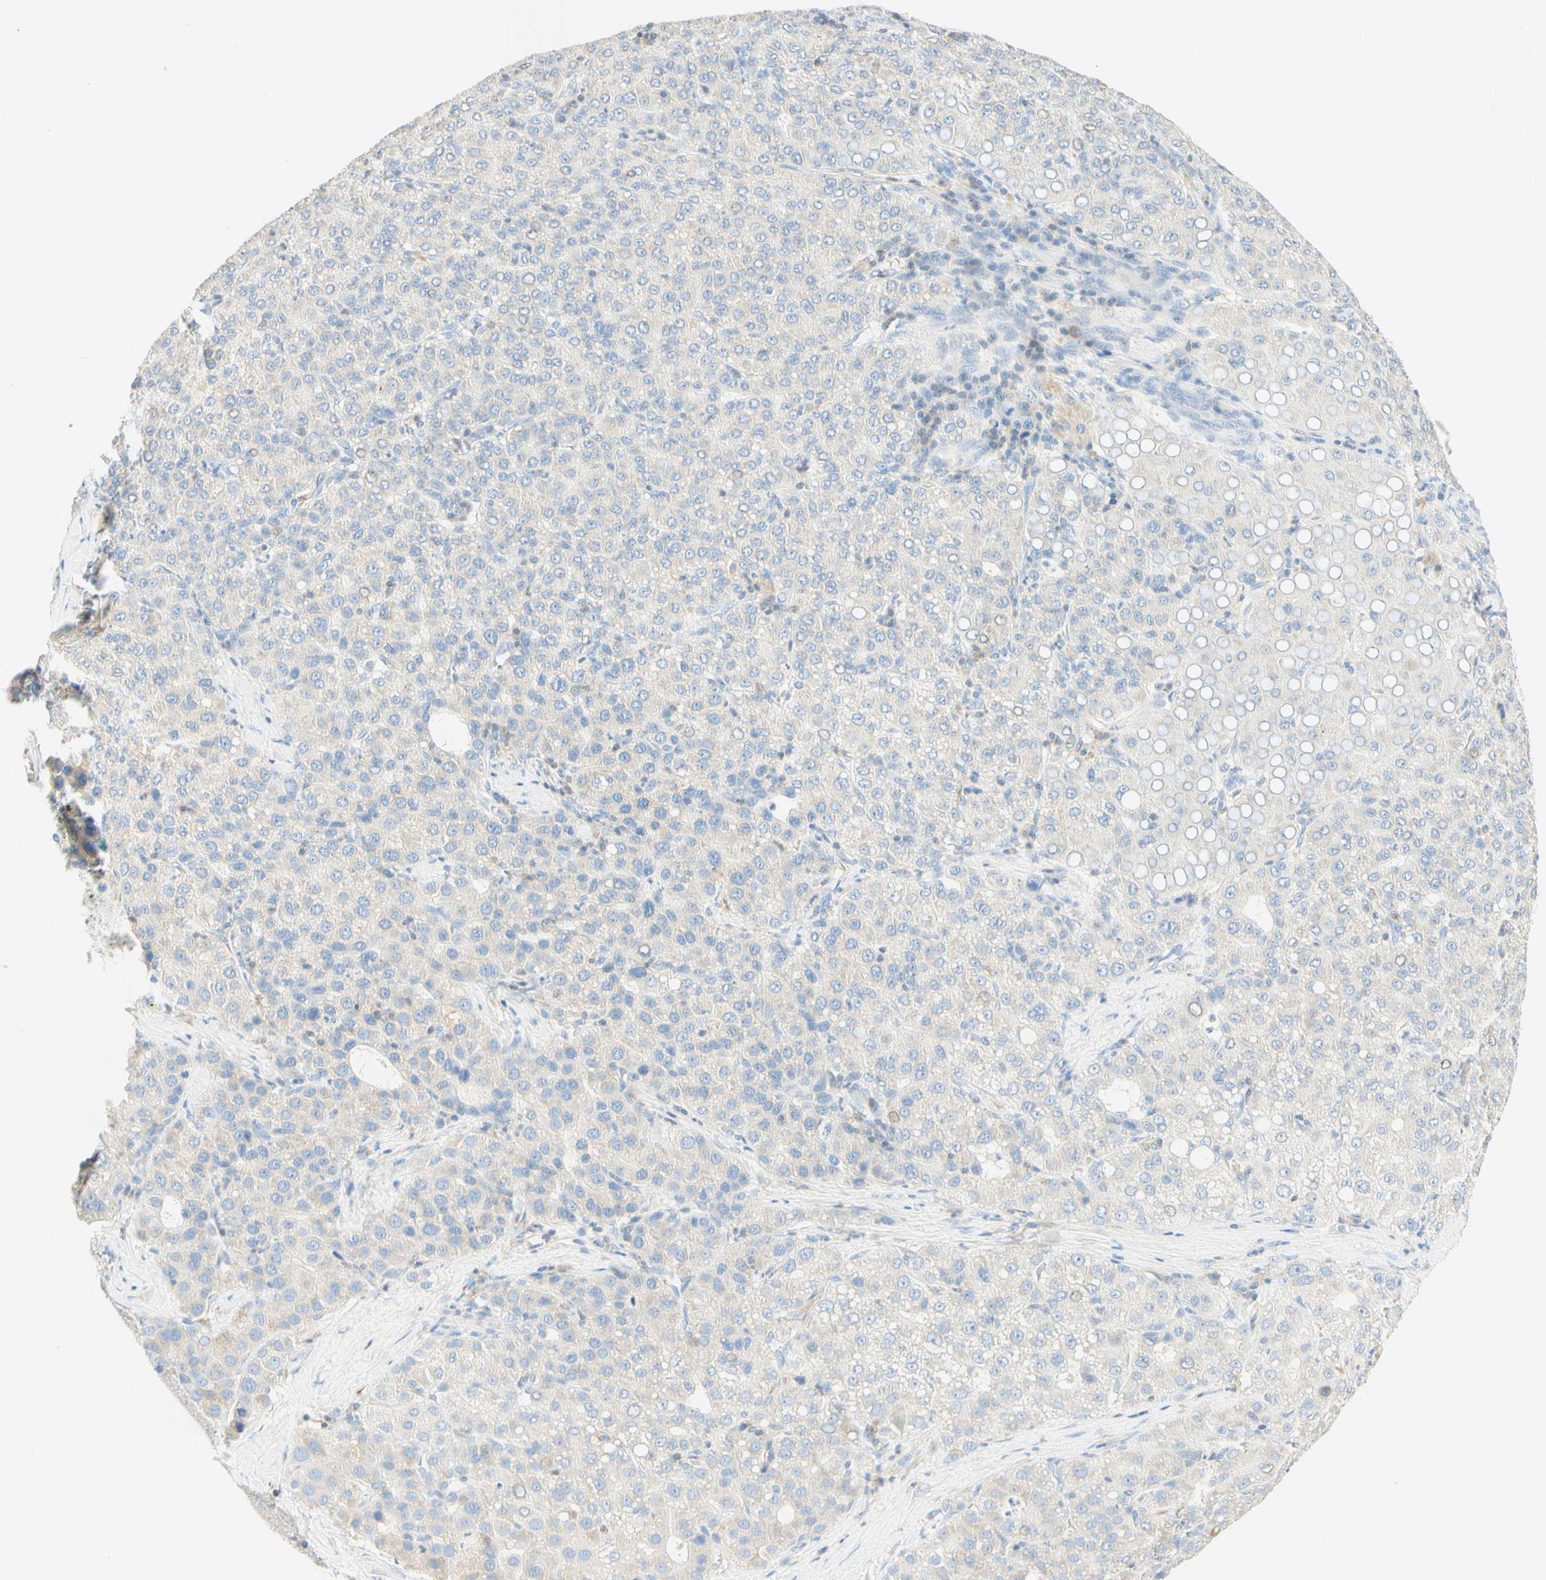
{"staining": {"intensity": "negative", "quantity": "none", "location": "none"}, "tissue": "liver cancer", "cell_type": "Tumor cells", "image_type": "cancer", "snomed": [{"axis": "morphology", "description": "Carcinoma, Hepatocellular, NOS"}, {"axis": "topography", "description": "Liver"}], "caption": "This is an immunohistochemistry (IHC) image of human liver hepatocellular carcinoma. There is no expression in tumor cells.", "gene": "LAT", "patient": {"sex": "male", "age": 65}}